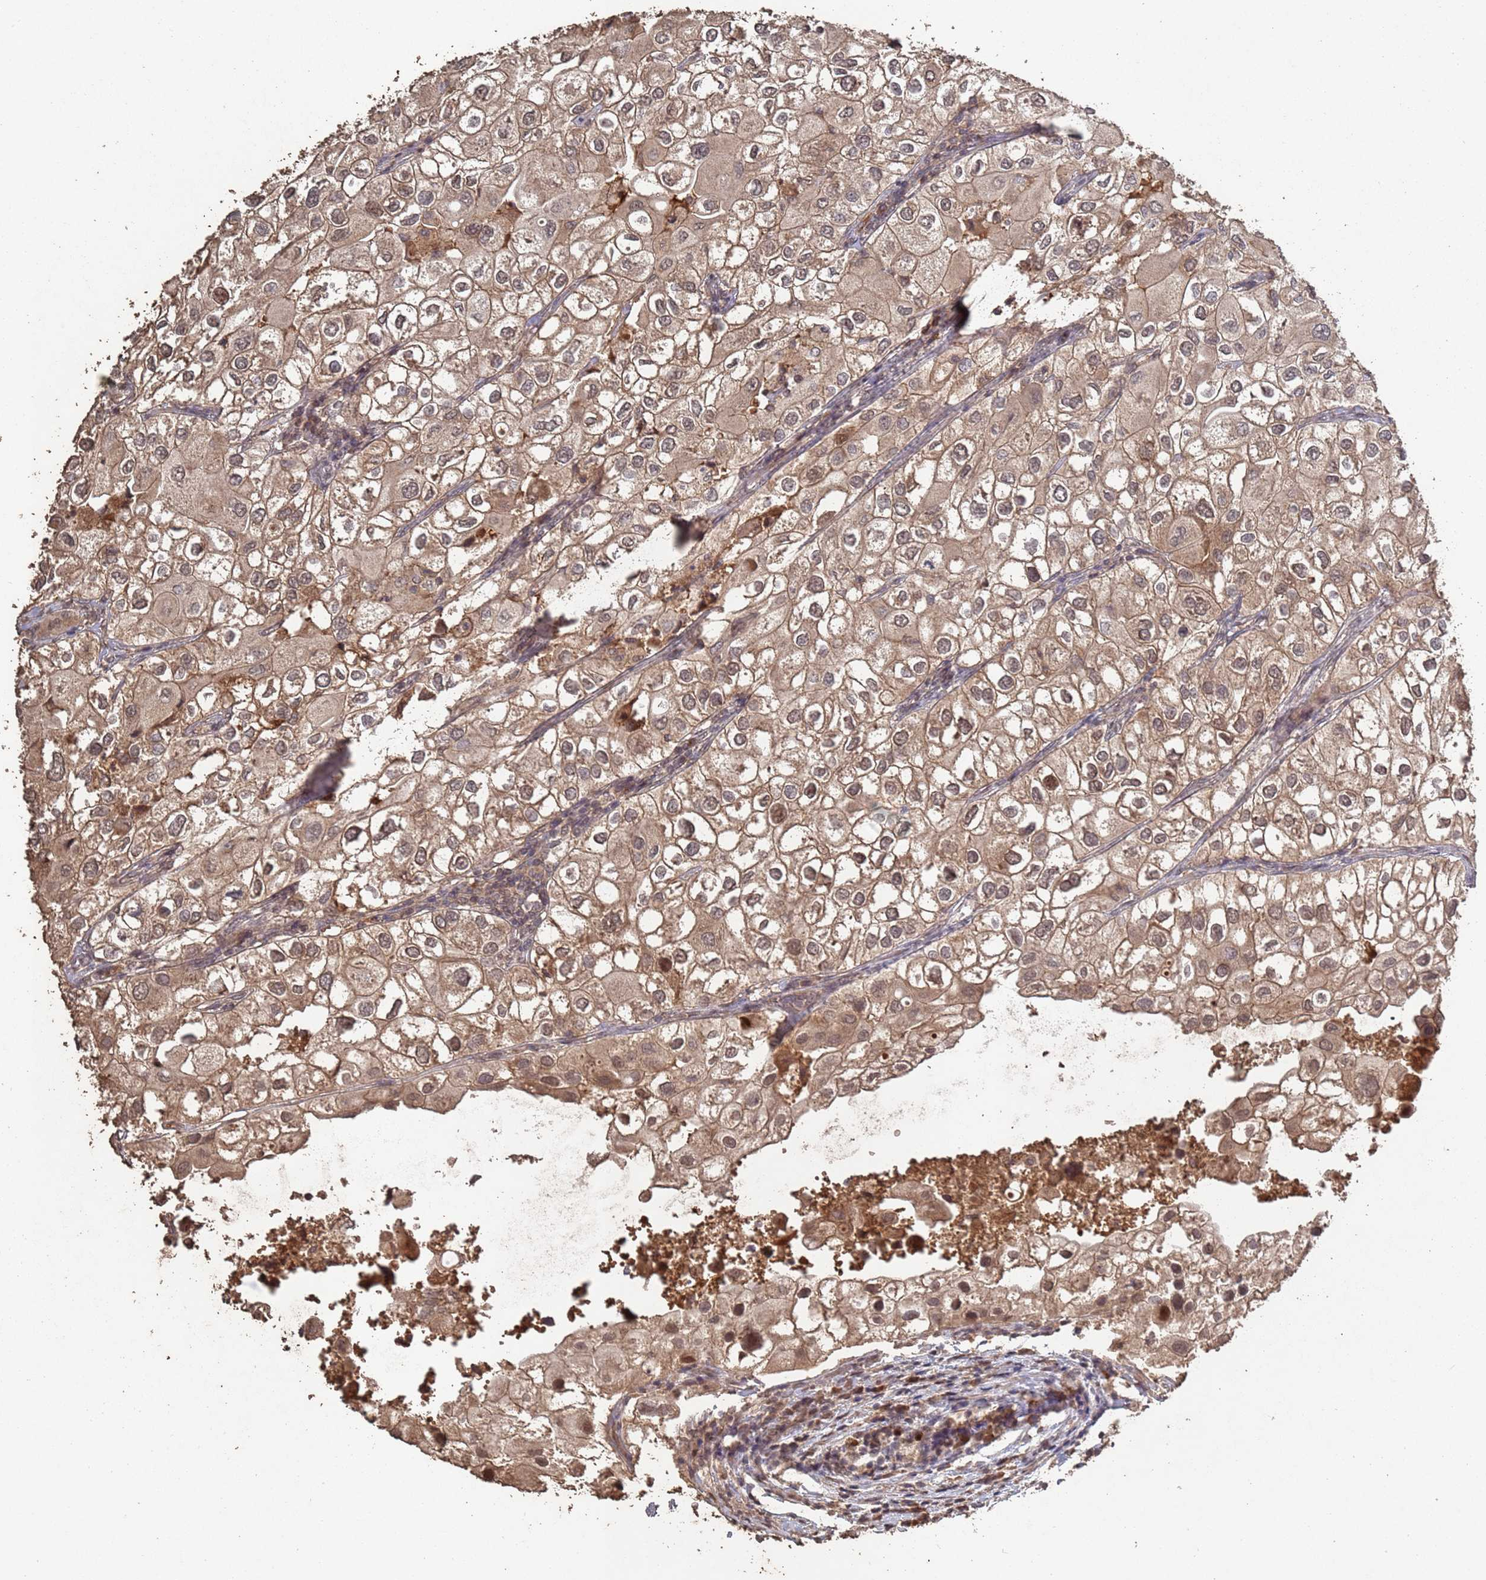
{"staining": {"intensity": "moderate", "quantity": ">75%", "location": "cytoplasmic/membranous,nuclear"}, "tissue": "urothelial cancer", "cell_type": "Tumor cells", "image_type": "cancer", "snomed": [{"axis": "morphology", "description": "Urothelial carcinoma, High grade"}, {"axis": "topography", "description": "Urinary bladder"}], "caption": "Immunohistochemical staining of human urothelial cancer displays moderate cytoplasmic/membranous and nuclear protein staining in approximately >75% of tumor cells. (DAB (3,3'-diaminobenzidine) = brown stain, brightfield microscopy at high magnification).", "gene": "FRAT1", "patient": {"sex": "male", "age": 64}}